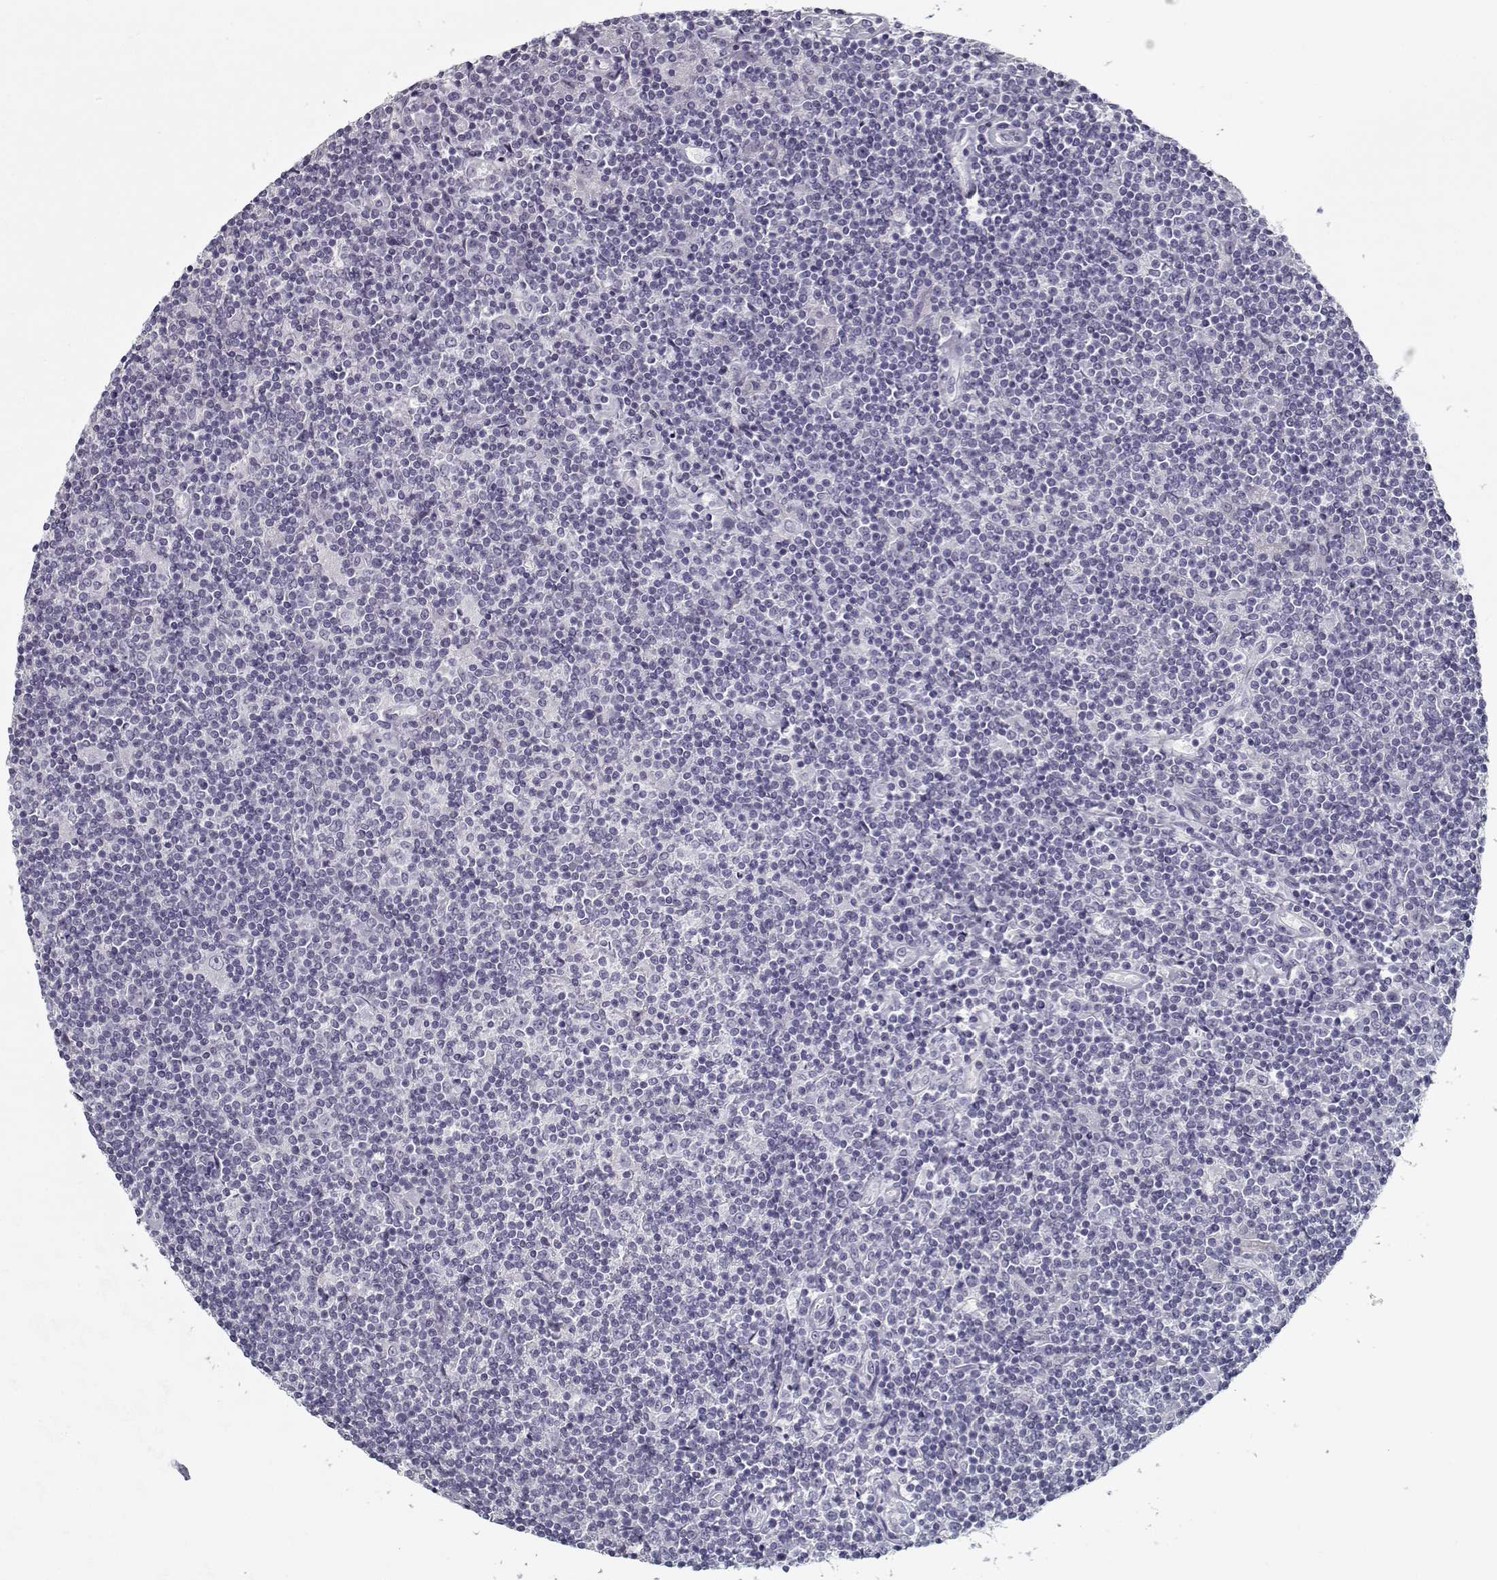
{"staining": {"intensity": "negative", "quantity": "none", "location": "none"}, "tissue": "lymphoma", "cell_type": "Tumor cells", "image_type": "cancer", "snomed": [{"axis": "morphology", "description": "Hodgkin's disease, NOS"}, {"axis": "topography", "description": "Lymph node"}], "caption": "Immunohistochemistry (IHC) image of human lymphoma stained for a protein (brown), which shows no staining in tumor cells.", "gene": "CCDC136", "patient": {"sex": "male", "age": 40}}